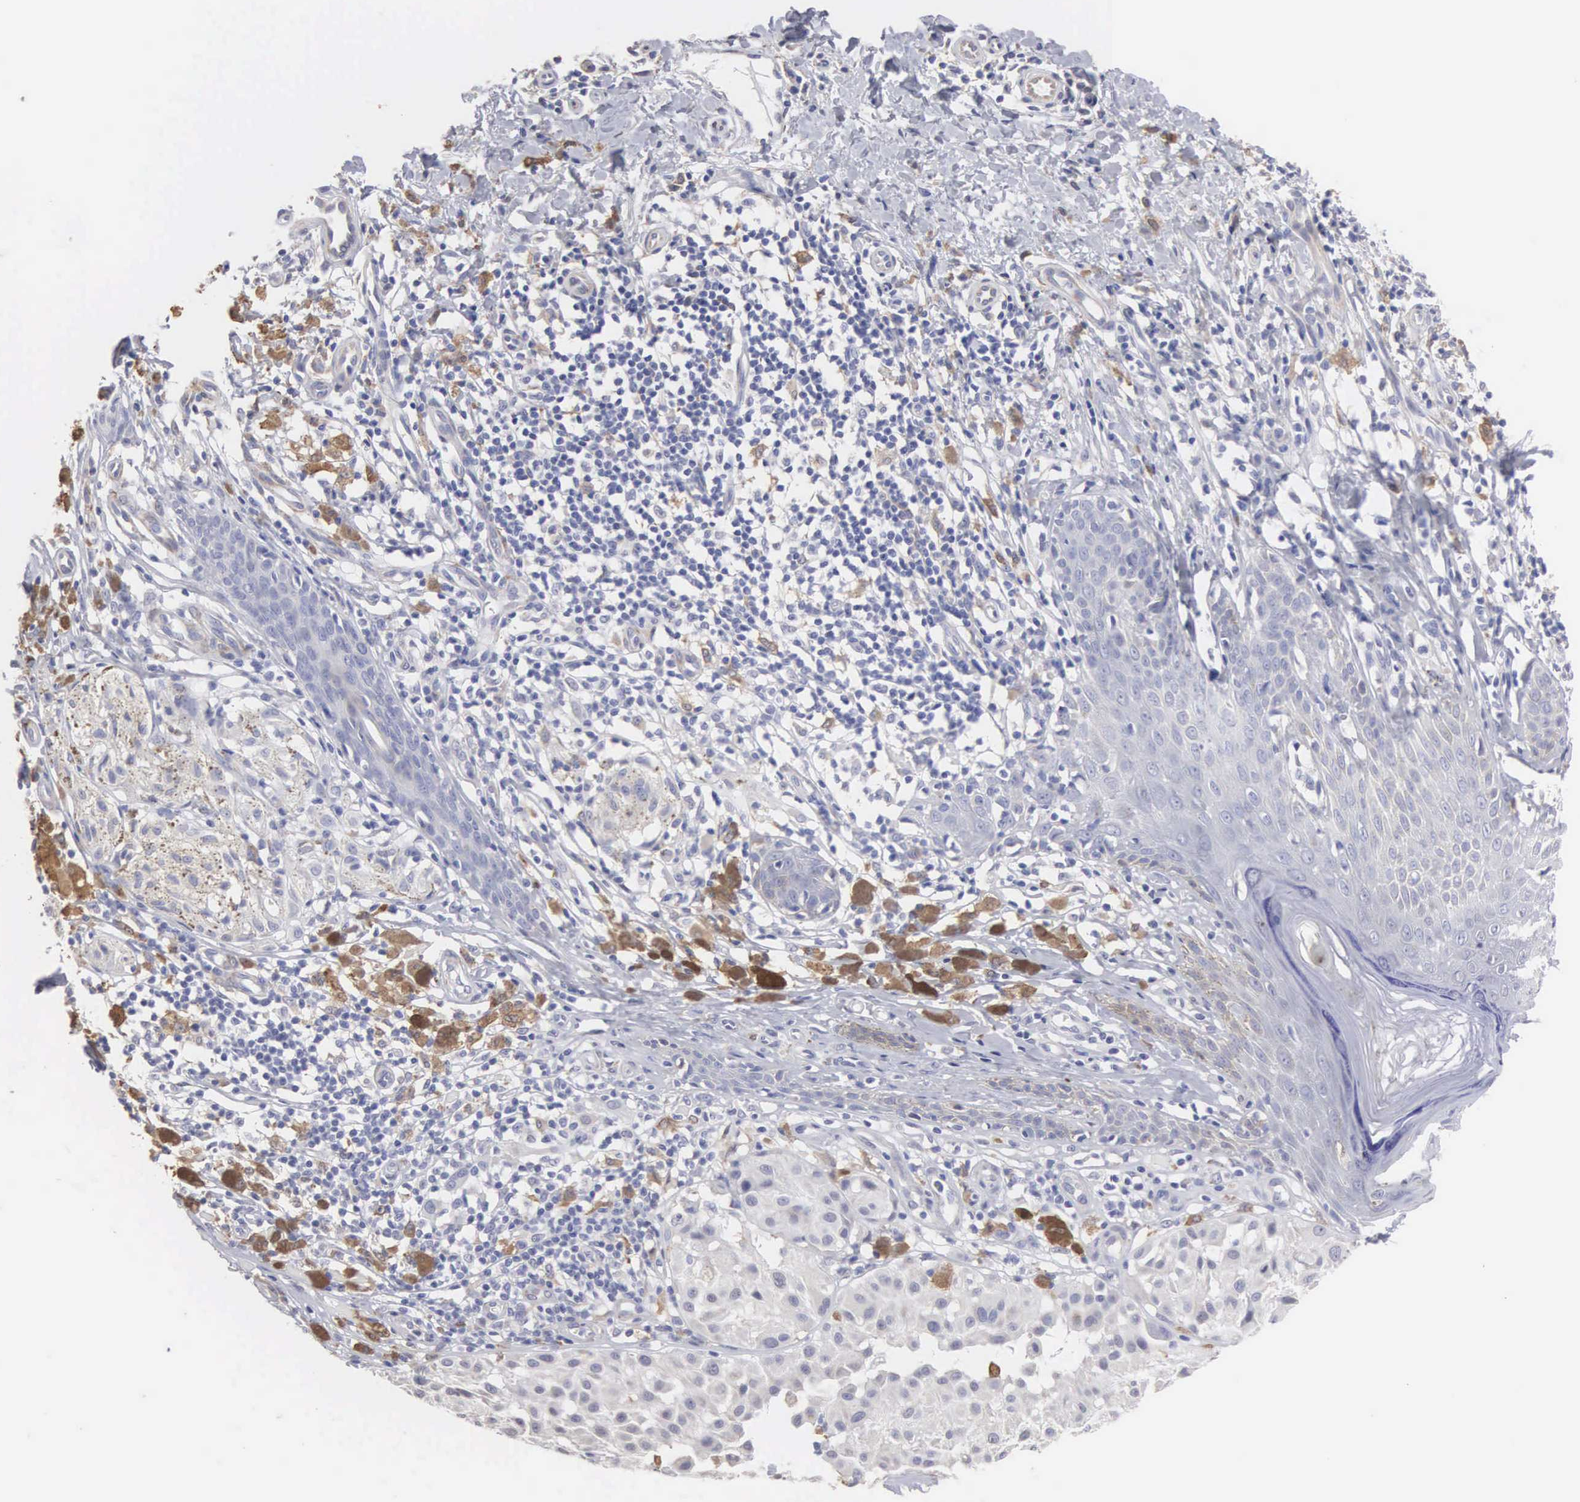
{"staining": {"intensity": "weak", "quantity": "<25%", "location": "cytoplasmic/membranous"}, "tissue": "melanoma", "cell_type": "Tumor cells", "image_type": "cancer", "snomed": [{"axis": "morphology", "description": "Malignant melanoma, NOS"}, {"axis": "topography", "description": "Skin"}], "caption": "IHC histopathology image of neoplastic tissue: human melanoma stained with DAB displays no significant protein expression in tumor cells.", "gene": "LIN52", "patient": {"sex": "male", "age": 36}}